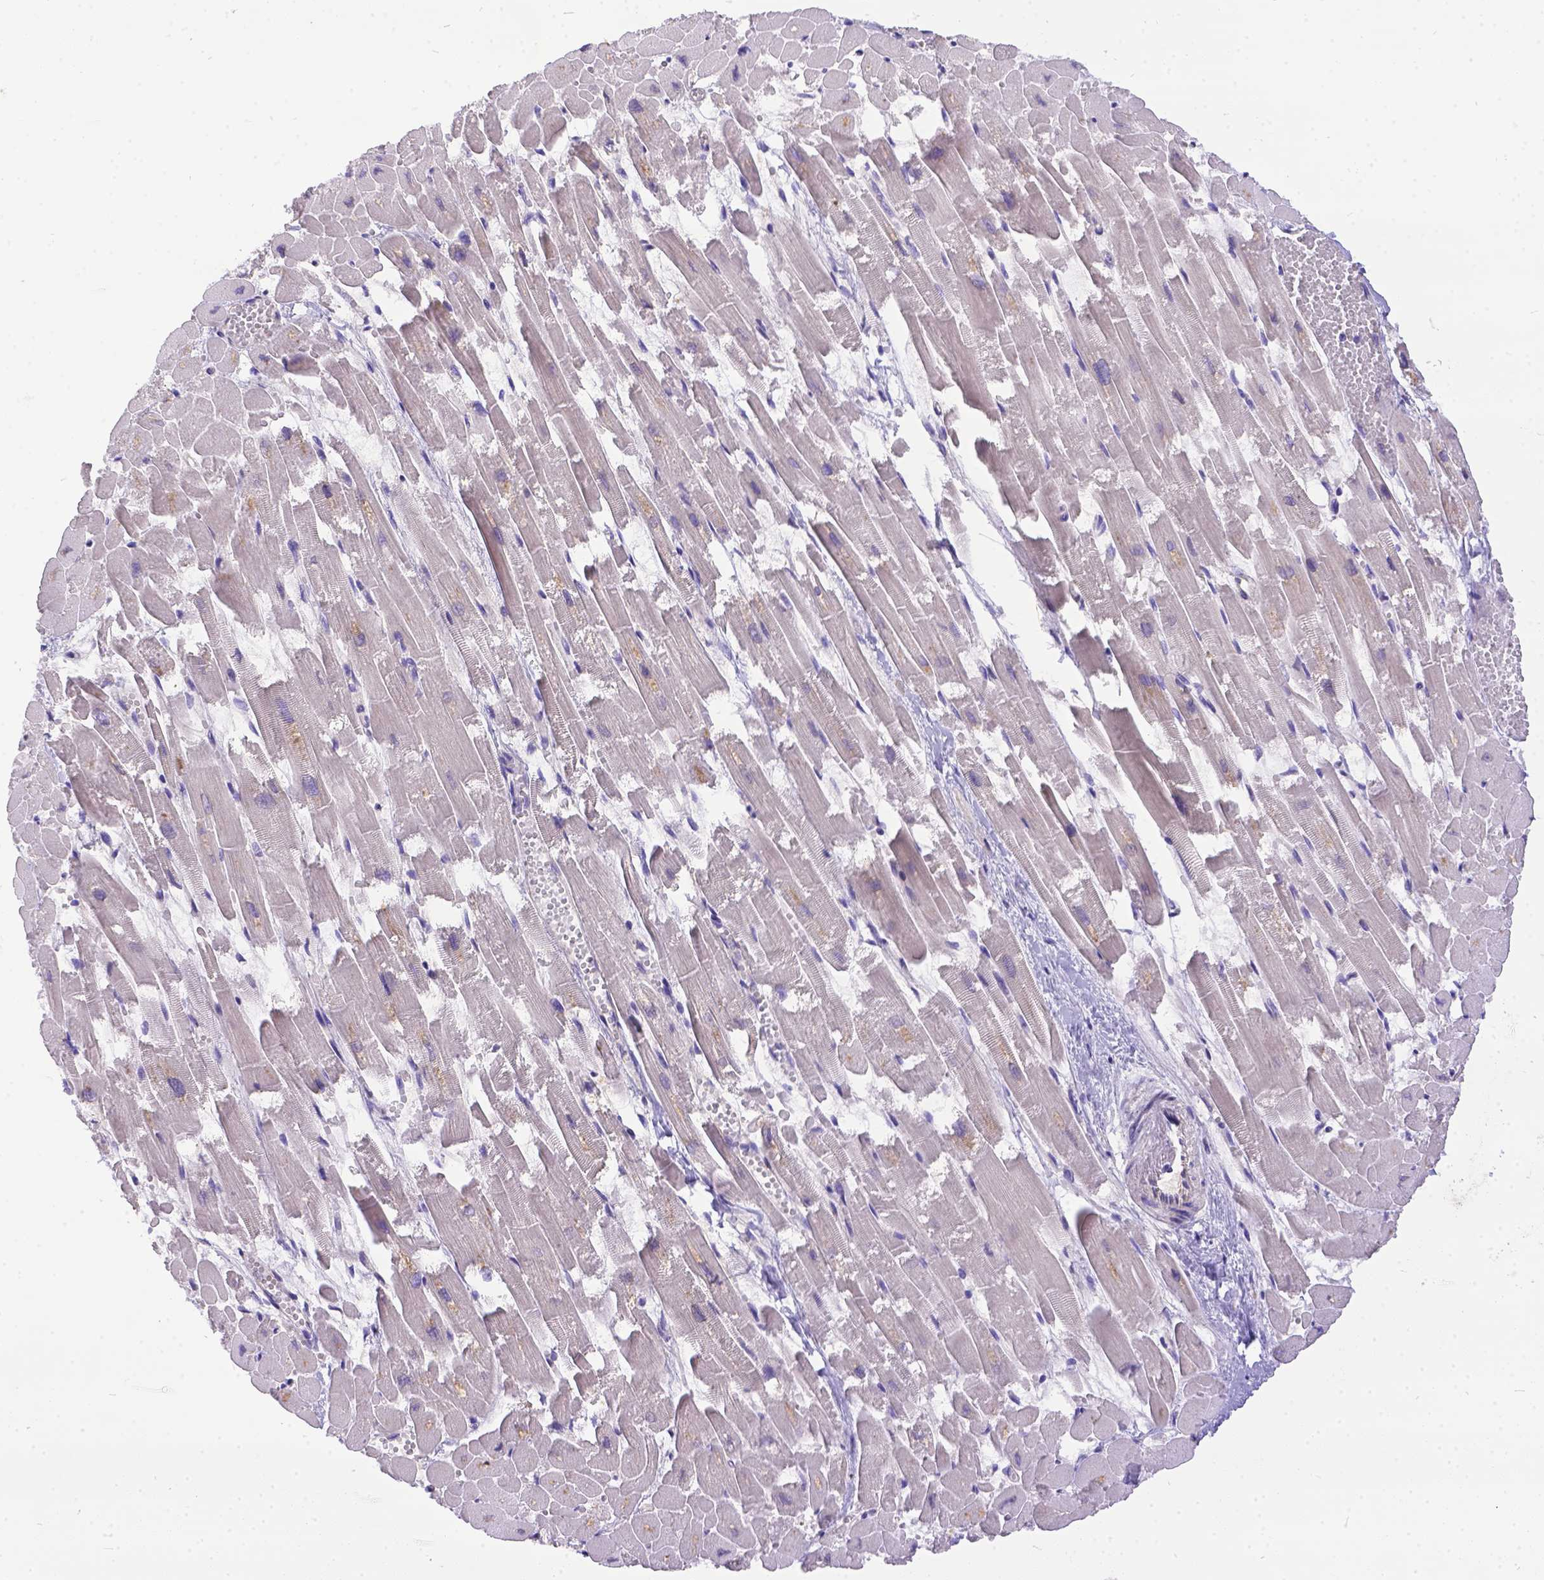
{"staining": {"intensity": "negative", "quantity": "none", "location": "none"}, "tissue": "heart muscle", "cell_type": "Cardiomyocytes", "image_type": "normal", "snomed": [{"axis": "morphology", "description": "Normal tissue, NOS"}, {"axis": "topography", "description": "Heart"}], "caption": "Photomicrograph shows no protein staining in cardiomyocytes of benign heart muscle. (Brightfield microscopy of DAB IHC at high magnification).", "gene": "DLEC1", "patient": {"sex": "female", "age": 52}}